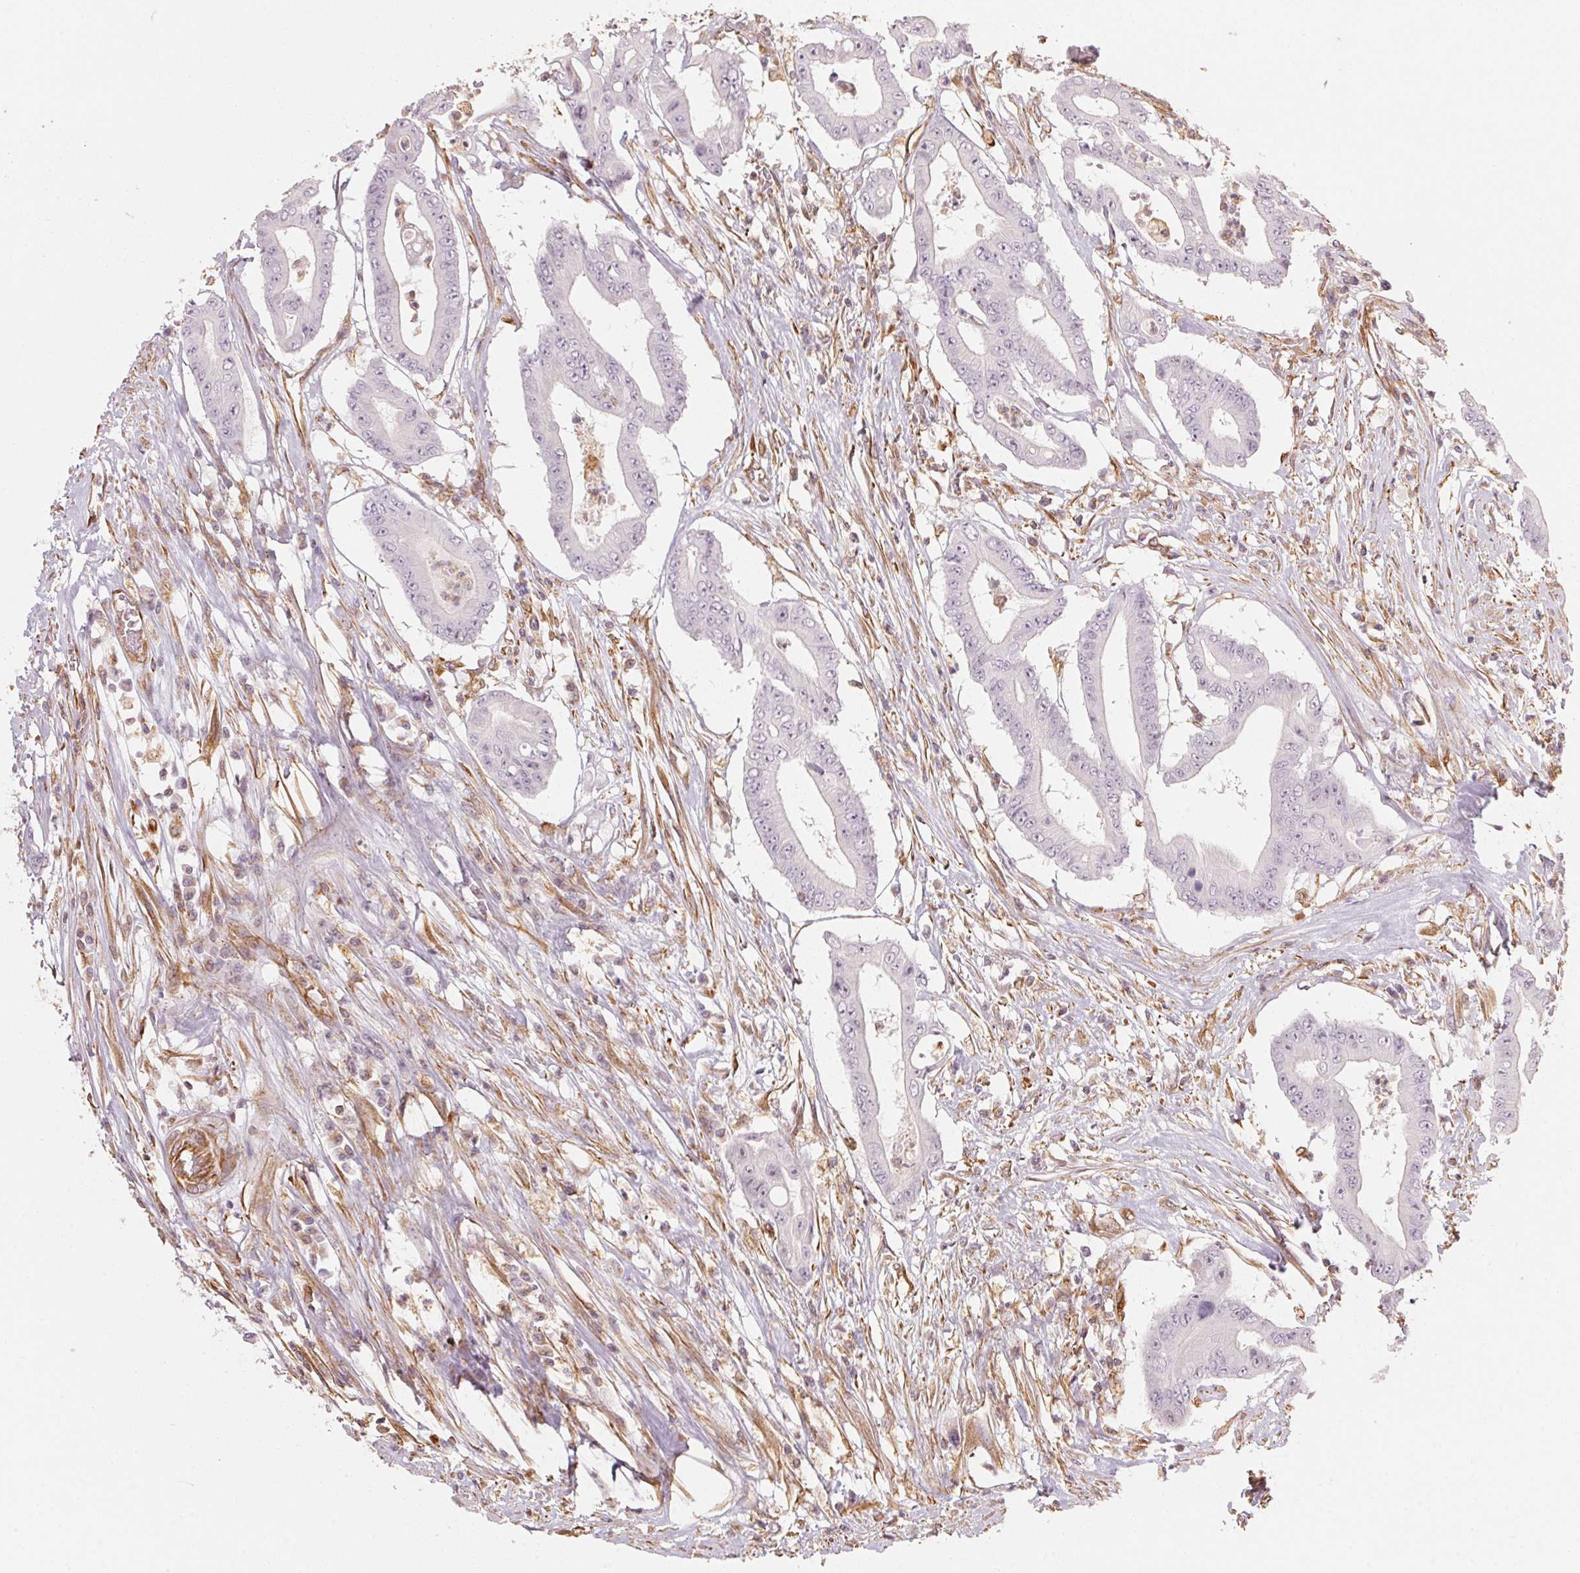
{"staining": {"intensity": "negative", "quantity": "none", "location": "none"}, "tissue": "colorectal cancer", "cell_type": "Tumor cells", "image_type": "cancer", "snomed": [{"axis": "morphology", "description": "Adenocarcinoma, NOS"}, {"axis": "topography", "description": "Rectum"}], "caption": "Tumor cells are negative for protein expression in human colorectal cancer (adenocarcinoma). The staining was performed using DAB (3,3'-diaminobenzidine) to visualize the protein expression in brown, while the nuclei were stained in blue with hematoxylin (Magnification: 20x).", "gene": "FOXR2", "patient": {"sex": "male", "age": 54}}